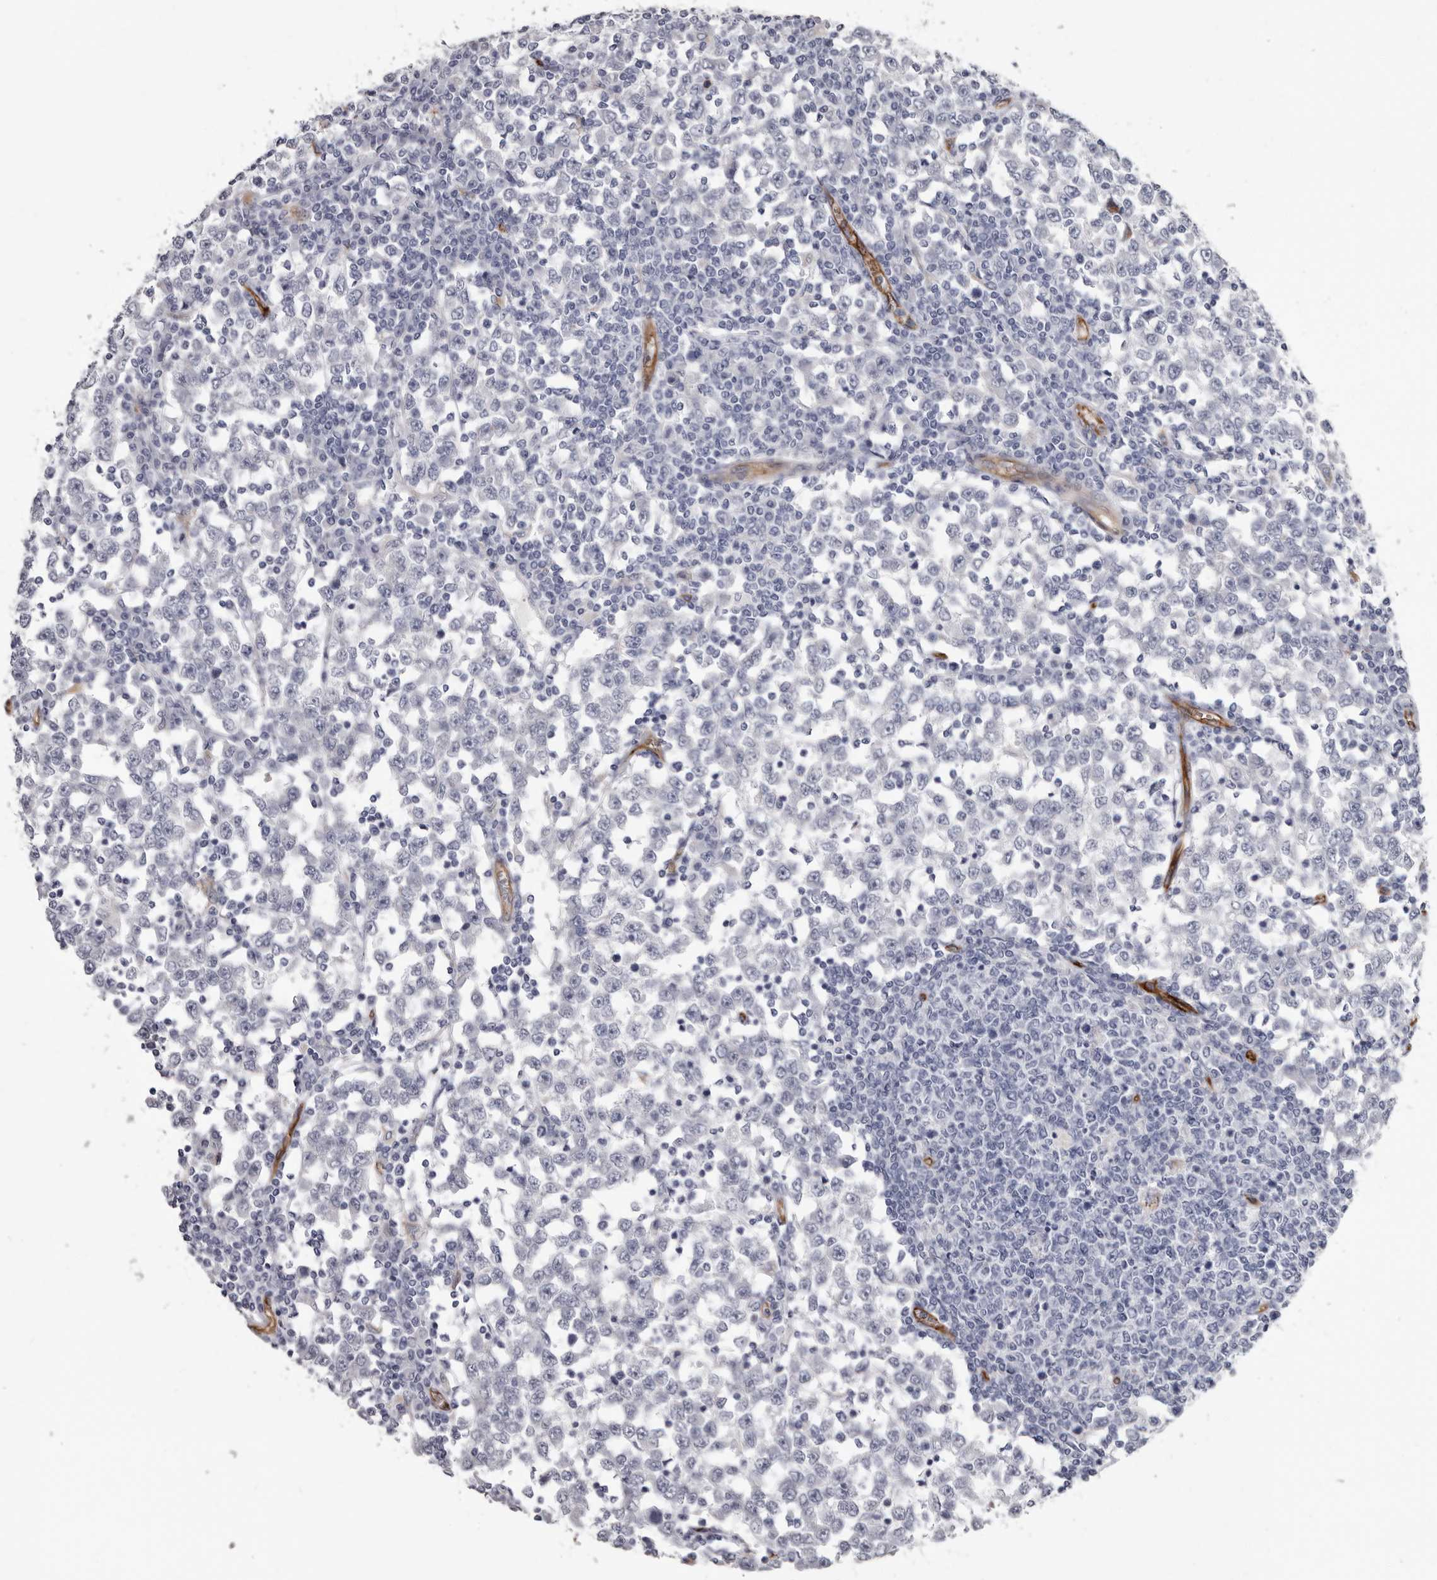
{"staining": {"intensity": "negative", "quantity": "none", "location": "none"}, "tissue": "testis cancer", "cell_type": "Tumor cells", "image_type": "cancer", "snomed": [{"axis": "morphology", "description": "Seminoma, NOS"}, {"axis": "topography", "description": "Testis"}], "caption": "Testis cancer was stained to show a protein in brown. There is no significant expression in tumor cells. (DAB (3,3'-diaminobenzidine) immunohistochemistry visualized using brightfield microscopy, high magnification).", "gene": "ADGRL4", "patient": {"sex": "male", "age": 65}}